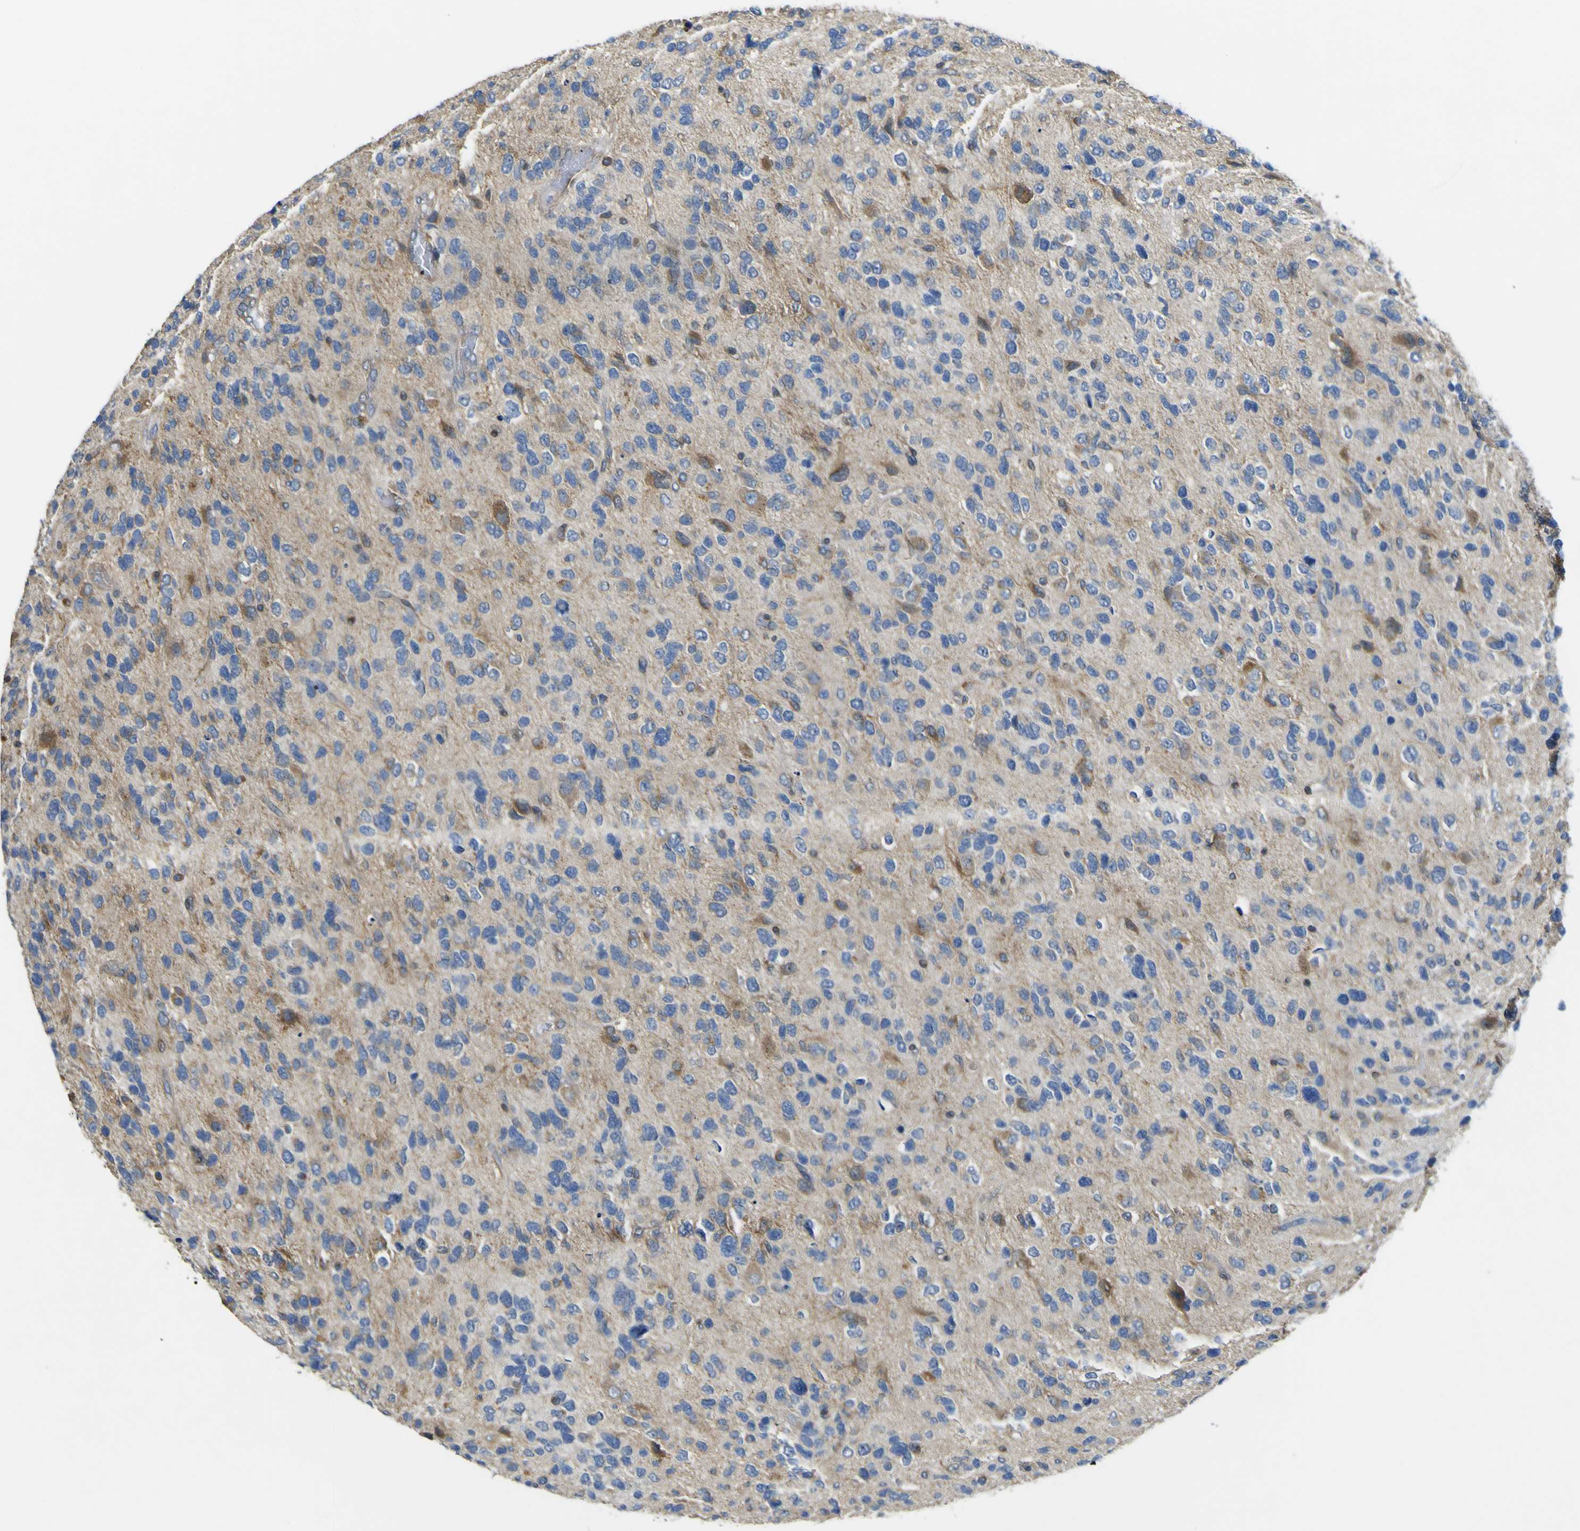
{"staining": {"intensity": "moderate", "quantity": "<25%", "location": "cytoplasmic/membranous"}, "tissue": "glioma", "cell_type": "Tumor cells", "image_type": "cancer", "snomed": [{"axis": "morphology", "description": "Glioma, malignant, High grade"}, {"axis": "topography", "description": "Brain"}], "caption": "Tumor cells show moderate cytoplasmic/membranous positivity in approximately <25% of cells in glioma.", "gene": "EML2", "patient": {"sex": "female", "age": 58}}